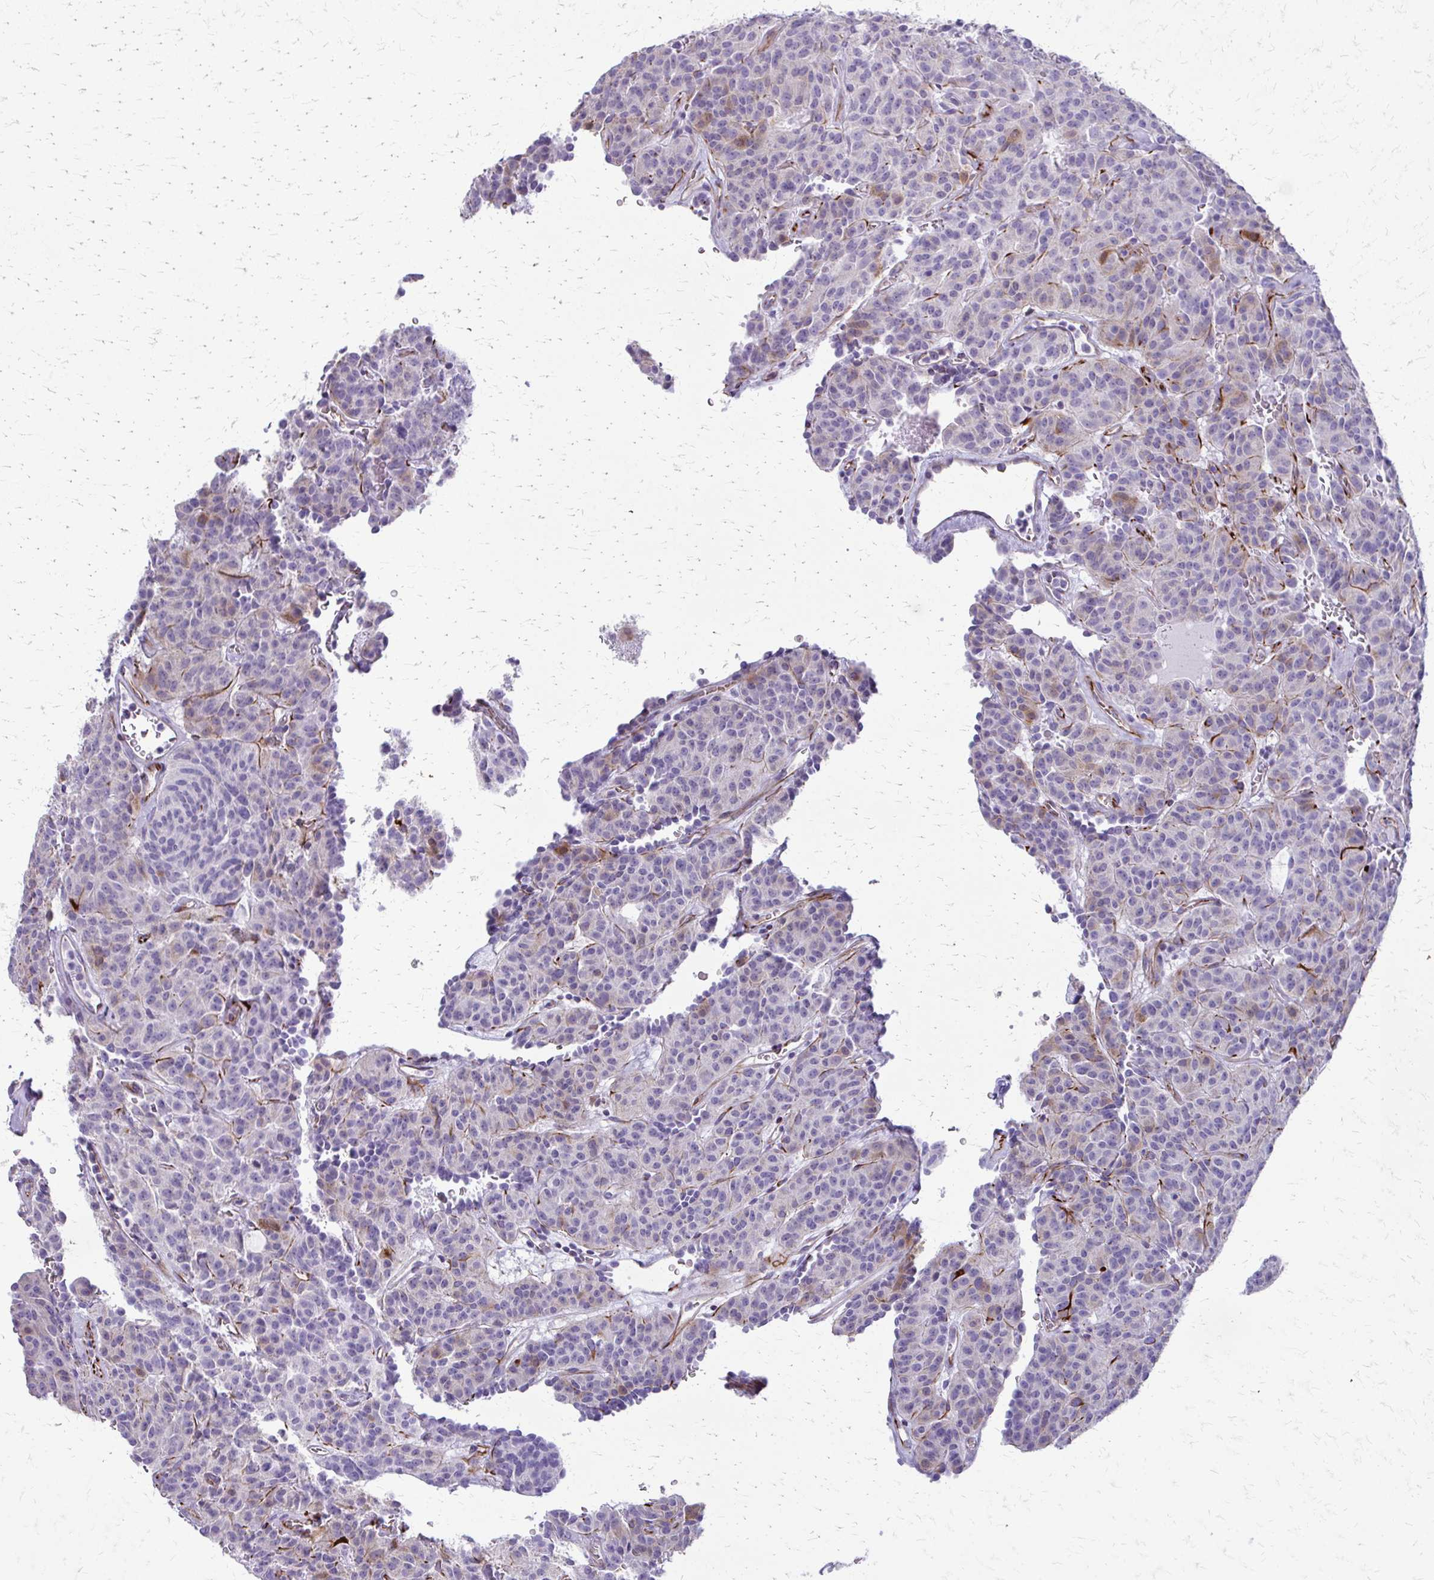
{"staining": {"intensity": "negative", "quantity": "none", "location": "none"}, "tissue": "carcinoid", "cell_type": "Tumor cells", "image_type": "cancer", "snomed": [{"axis": "morphology", "description": "Carcinoid, malignant, NOS"}, {"axis": "topography", "description": "Lung"}], "caption": "This is a micrograph of immunohistochemistry staining of malignant carcinoid, which shows no expression in tumor cells.", "gene": "TRIM6", "patient": {"sex": "female", "age": 61}}